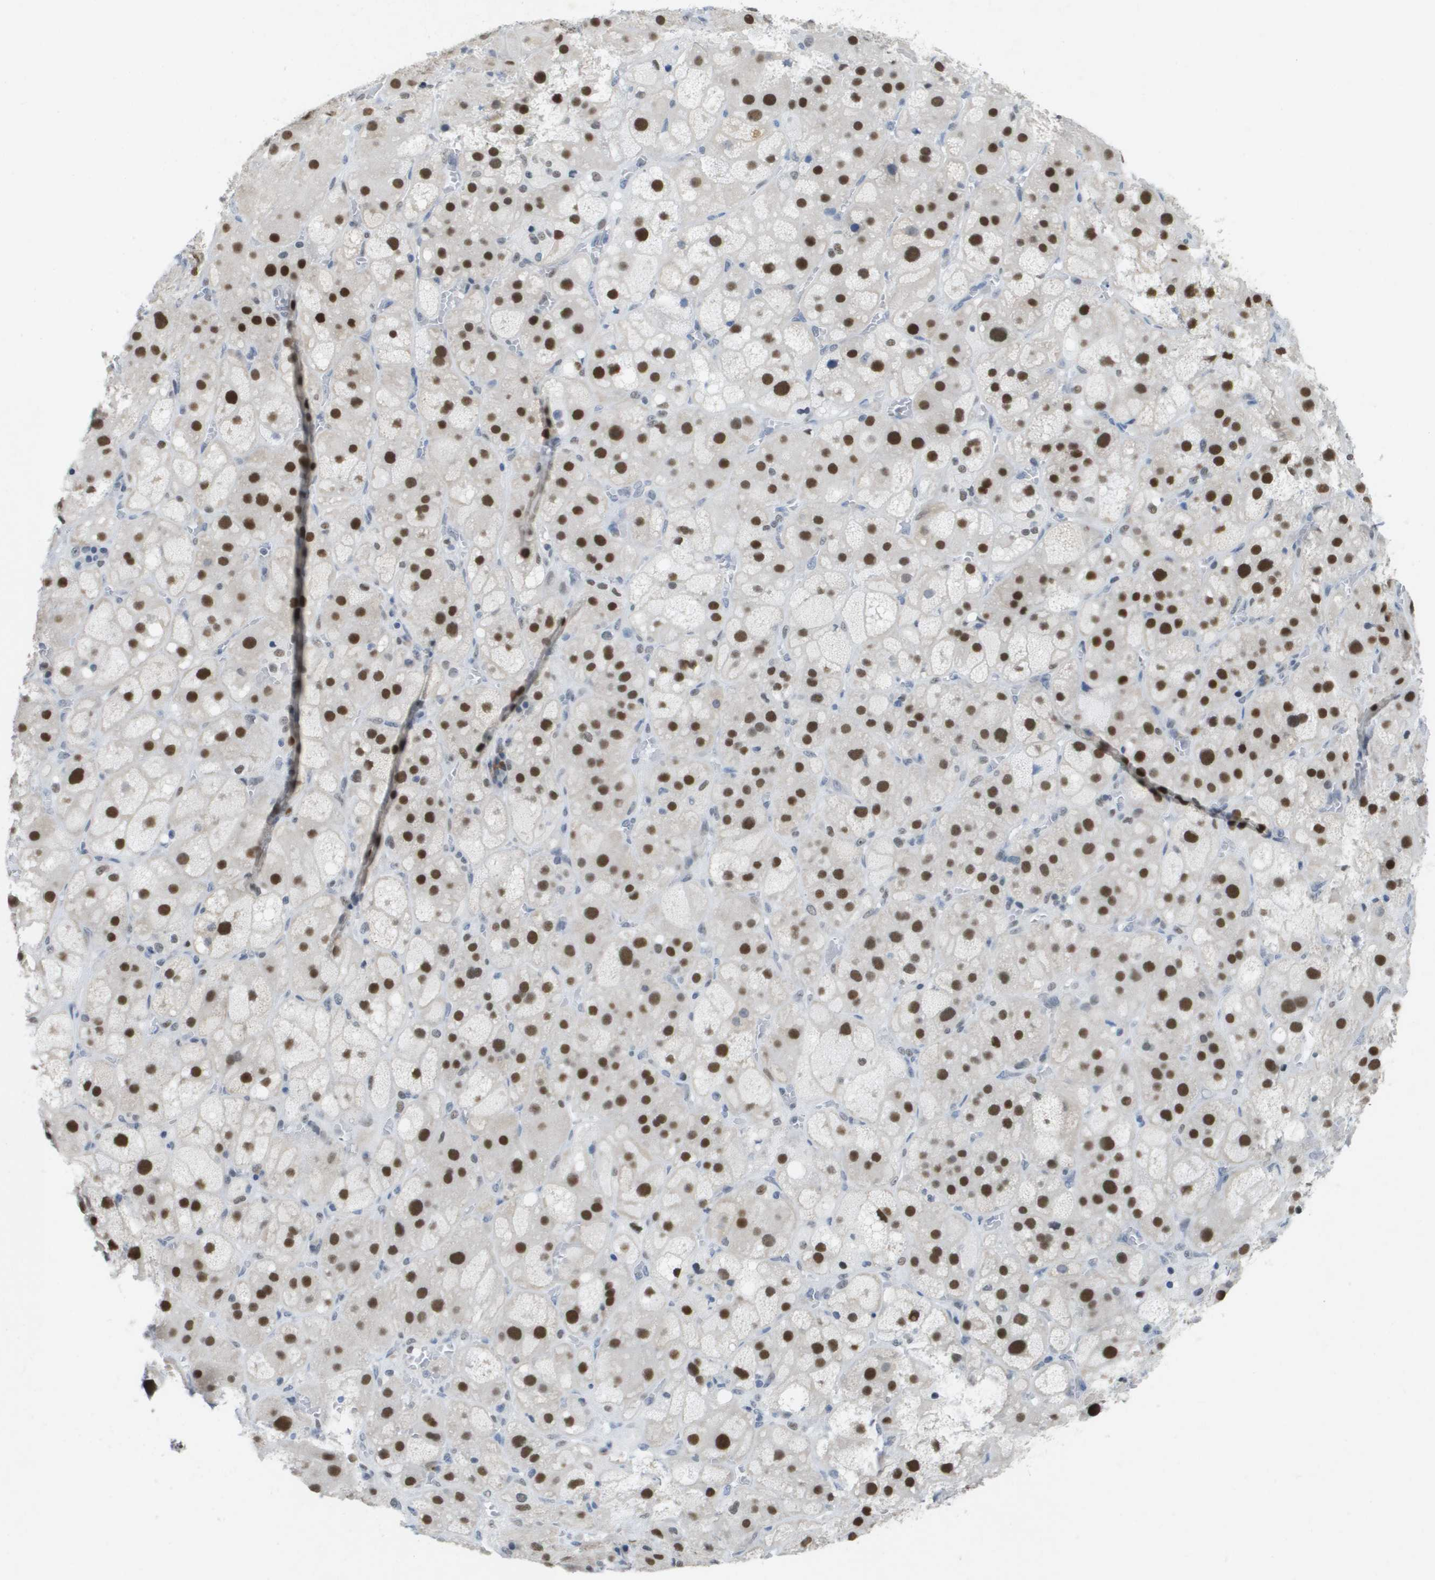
{"staining": {"intensity": "strong", "quantity": ">75%", "location": "nuclear"}, "tissue": "adrenal gland", "cell_type": "Glandular cells", "image_type": "normal", "snomed": [{"axis": "morphology", "description": "Normal tissue, NOS"}, {"axis": "topography", "description": "Adrenal gland"}], "caption": "About >75% of glandular cells in benign adrenal gland display strong nuclear protein positivity as visualized by brown immunohistochemical staining.", "gene": "TP53RK", "patient": {"sex": "female", "age": 47}}